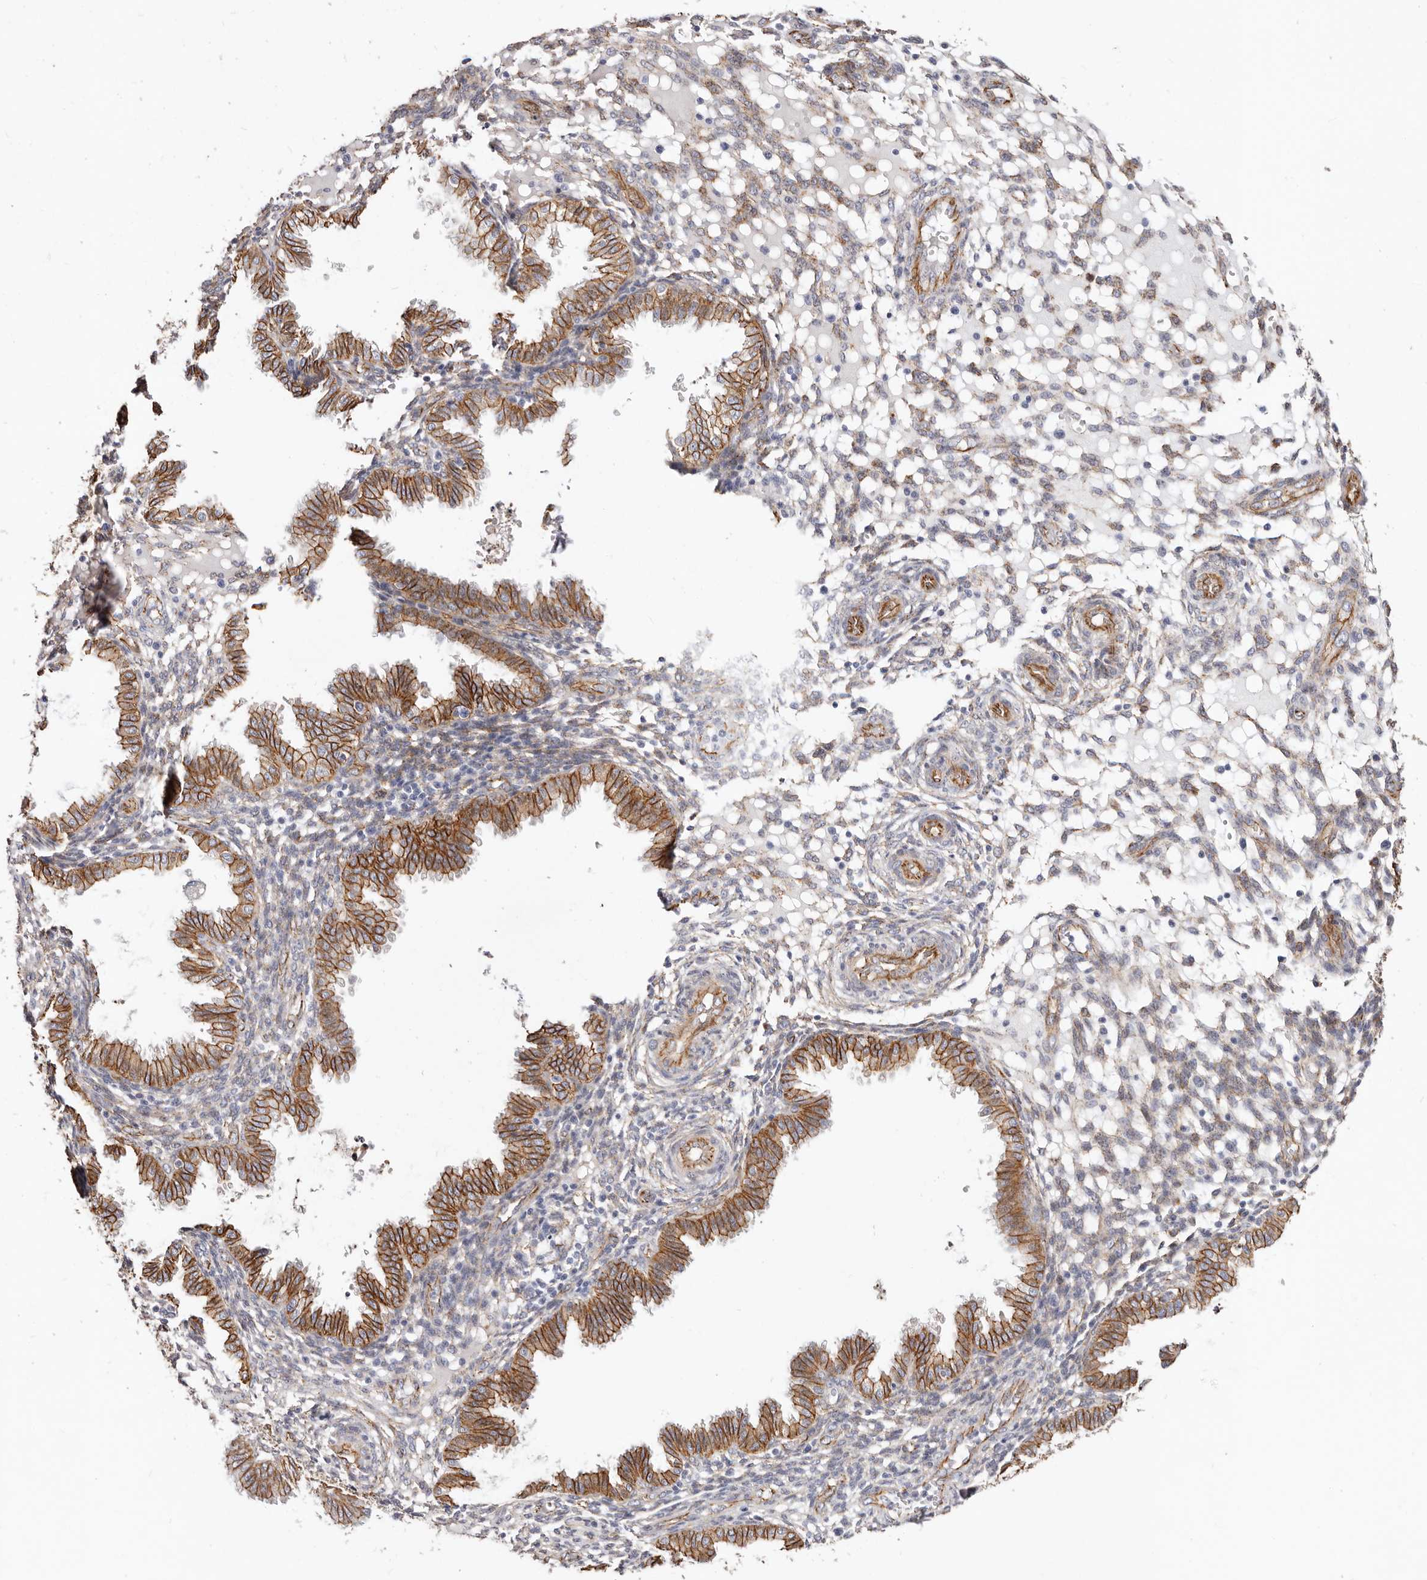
{"staining": {"intensity": "weak", "quantity": "25%-75%", "location": "cytoplasmic/membranous"}, "tissue": "endometrium", "cell_type": "Cells in endometrial stroma", "image_type": "normal", "snomed": [{"axis": "morphology", "description": "Normal tissue, NOS"}, {"axis": "topography", "description": "Endometrium"}], "caption": "Immunohistochemistry (IHC) image of benign endometrium: human endometrium stained using immunohistochemistry displays low levels of weak protein expression localized specifically in the cytoplasmic/membranous of cells in endometrial stroma, appearing as a cytoplasmic/membranous brown color.", "gene": "CTNNB1", "patient": {"sex": "female", "age": 33}}